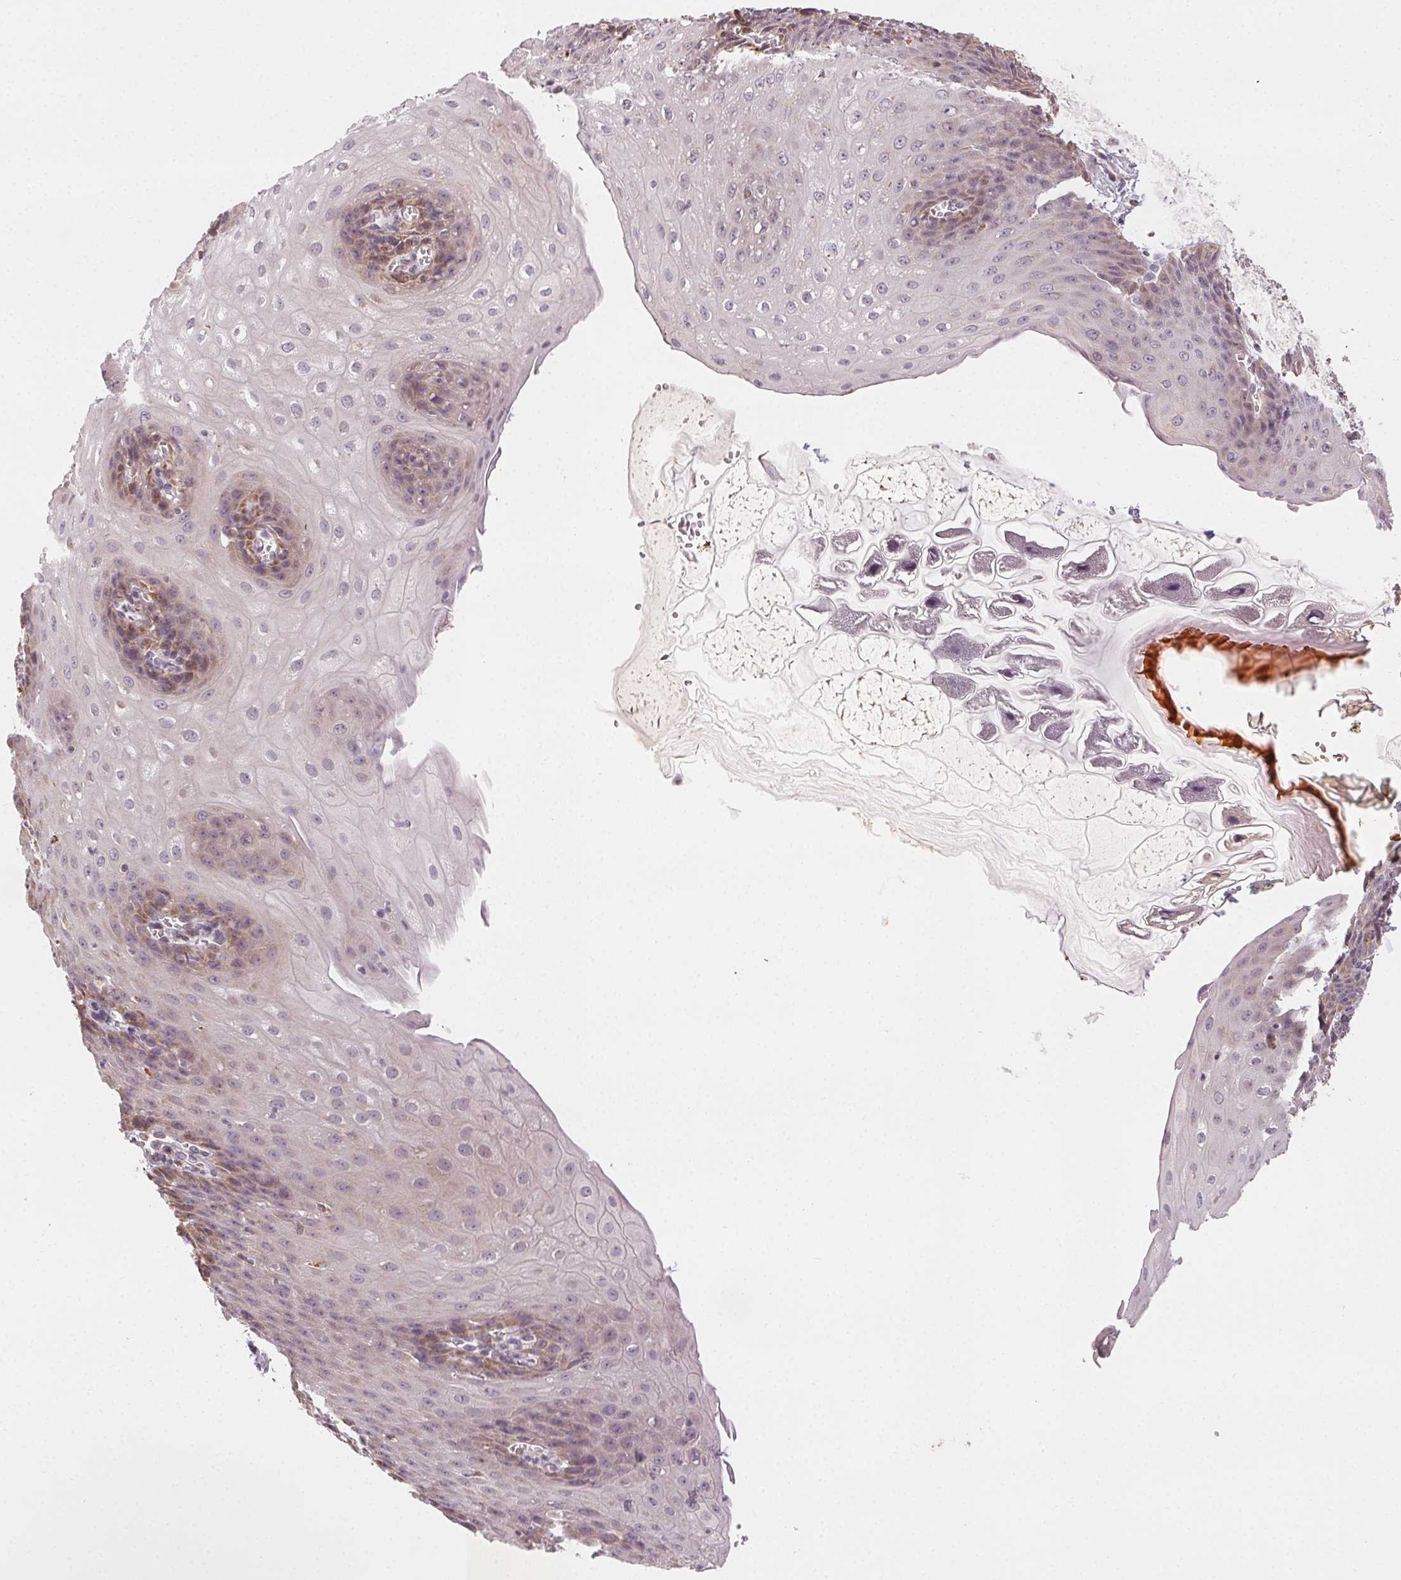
{"staining": {"intensity": "moderate", "quantity": "<25%", "location": "cytoplasmic/membranous"}, "tissue": "esophagus", "cell_type": "Squamous epithelial cells", "image_type": "normal", "snomed": [{"axis": "morphology", "description": "Normal tissue, NOS"}, {"axis": "topography", "description": "Esophagus"}], "caption": "High-power microscopy captured an immunohistochemistry micrograph of unremarkable esophagus, revealing moderate cytoplasmic/membranous staining in approximately <25% of squamous epithelial cells.", "gene": "NCOA4", "patient": {"sex": "male", "age": 71}}